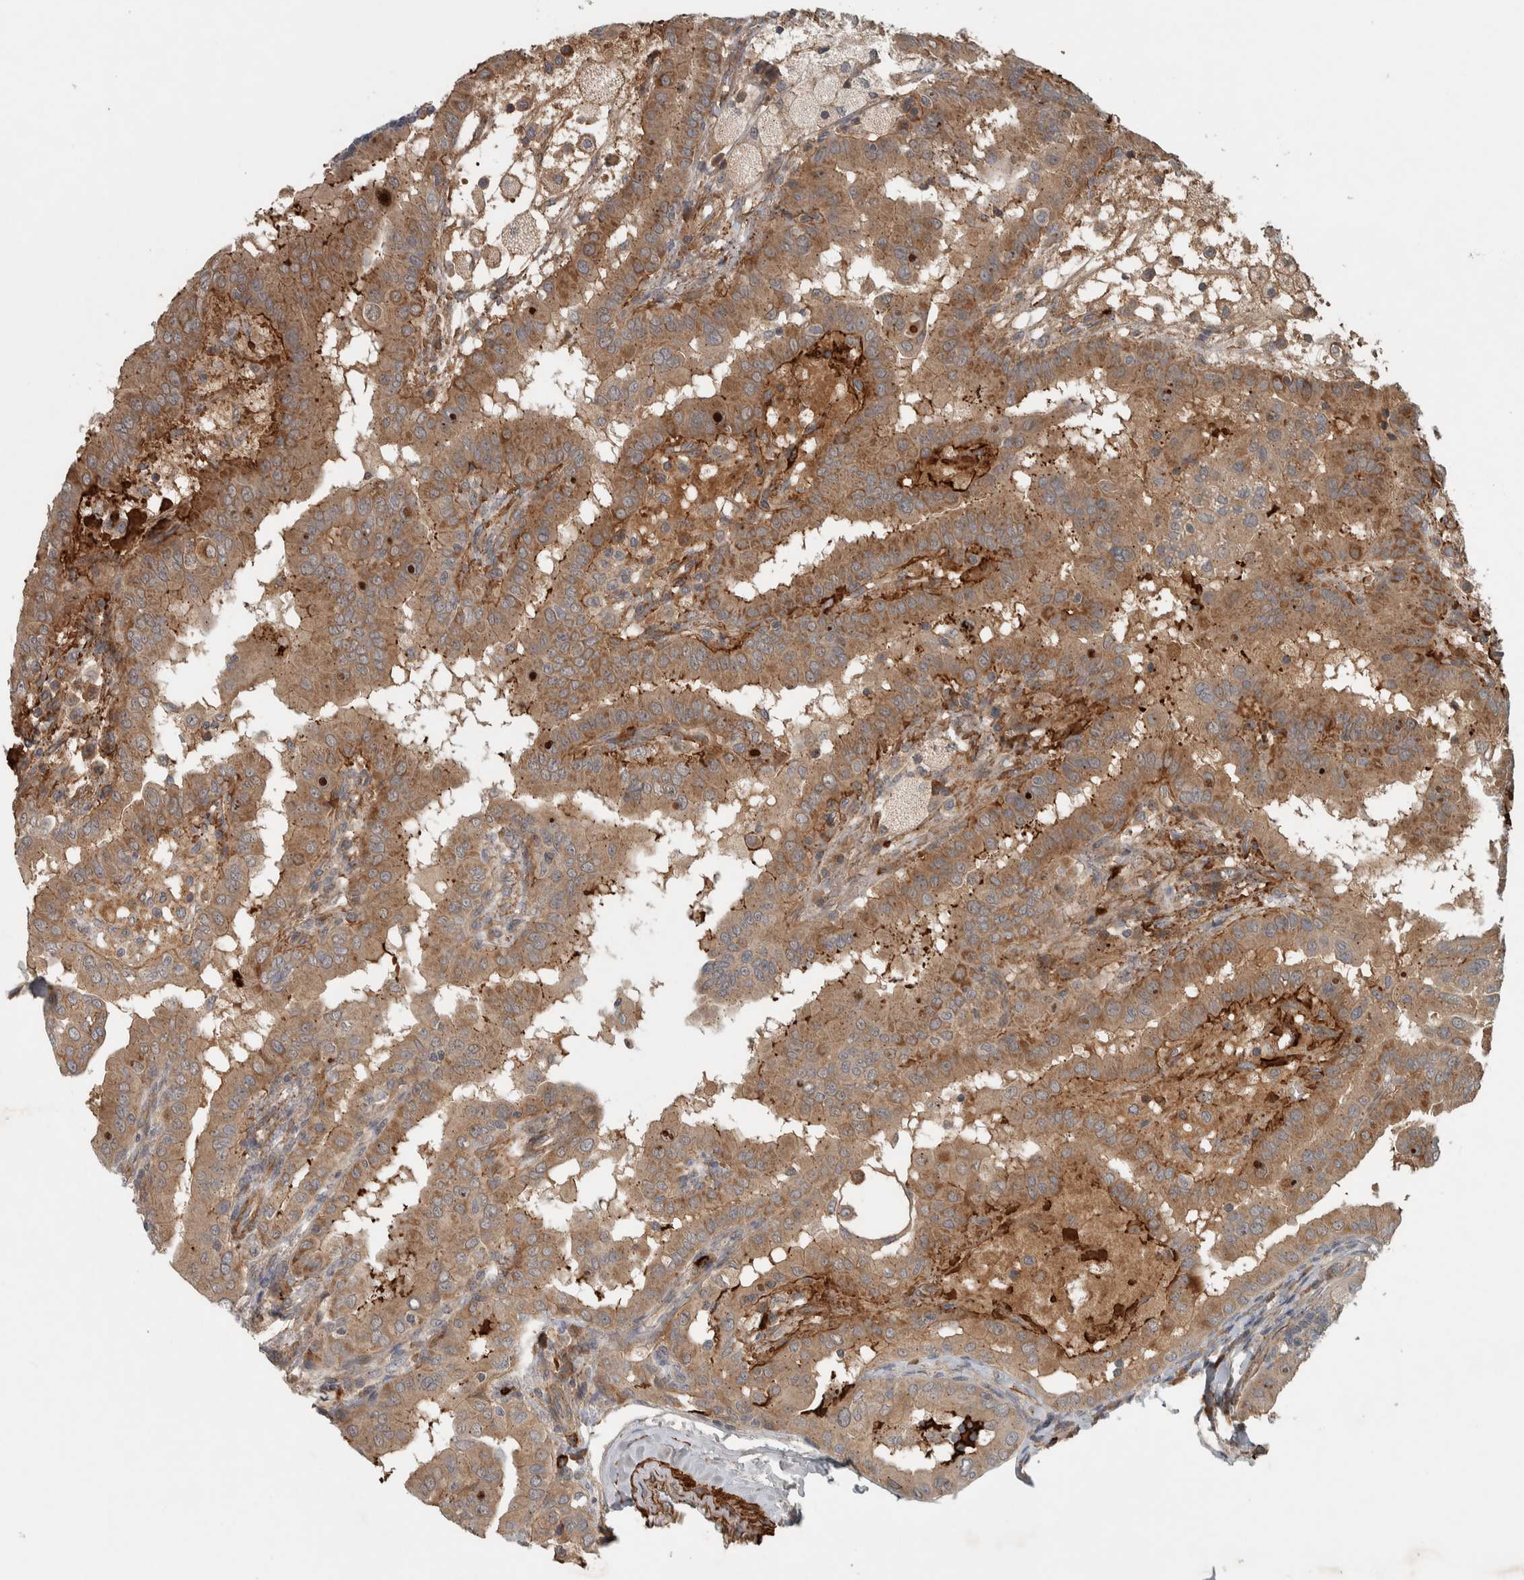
{"staining": {"intensity": "moderate", "quantity": ">75%", "location": "cytoplasmic/membranous"}, "tissue": "thyroid cancer", "cell_type": "Tumor cells", "image_type": "cancer", "snomed": [{"axis": "morphology", "description": "Papillary adenocarcinoma, NOS"}, {"axis": "topography", "description": "Thyroid gland"}], "caption": "Thyroid papillary adenocarcinoma was stained to show a protein in brown. There is medium levels of moderate cytoplasmic/membranous expression in about >75% of tumor cells.", "gene": "LBHD1", "patient": {"sex": "male", "age": 33}}